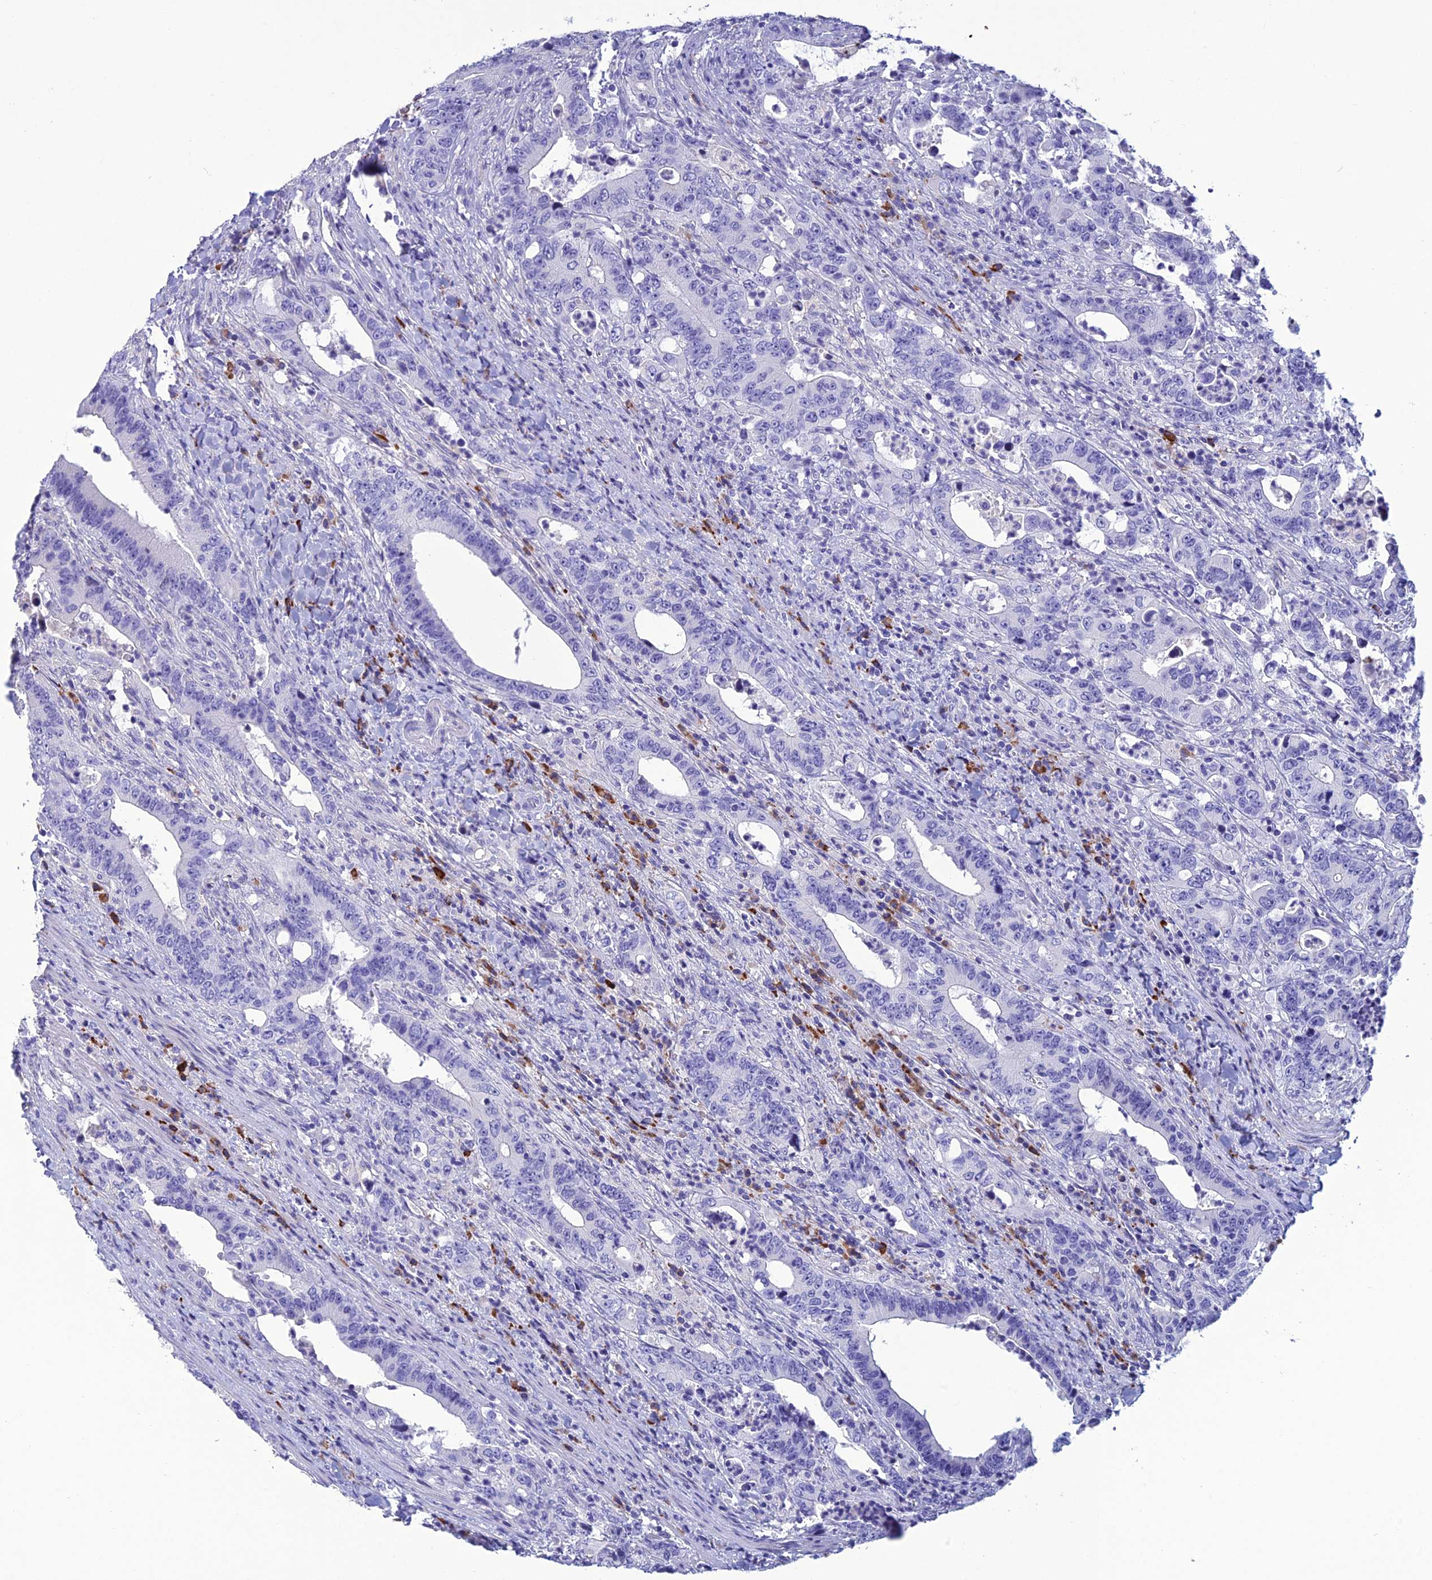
{"staining": {"intensity": "negative", "quantity": "none", "location": "none"}, "tissue": "colorectal cancer", "cell_type": "Tumor cells", "image_type": "cancer", "snomed": [{"axis": "morphology", "description": "Adenocarcinoma, NOS"}, {"axis": "topography", "description": "Colon"}], "caption": "DAB (3,3'-diaminobenzidine) immunohistochemical staining of colorectal adenocarcinoma demonstrates no significant positivity in tumor cells.", "gene": "CRB2", "patient": {"sex": "female", "age": 75}}